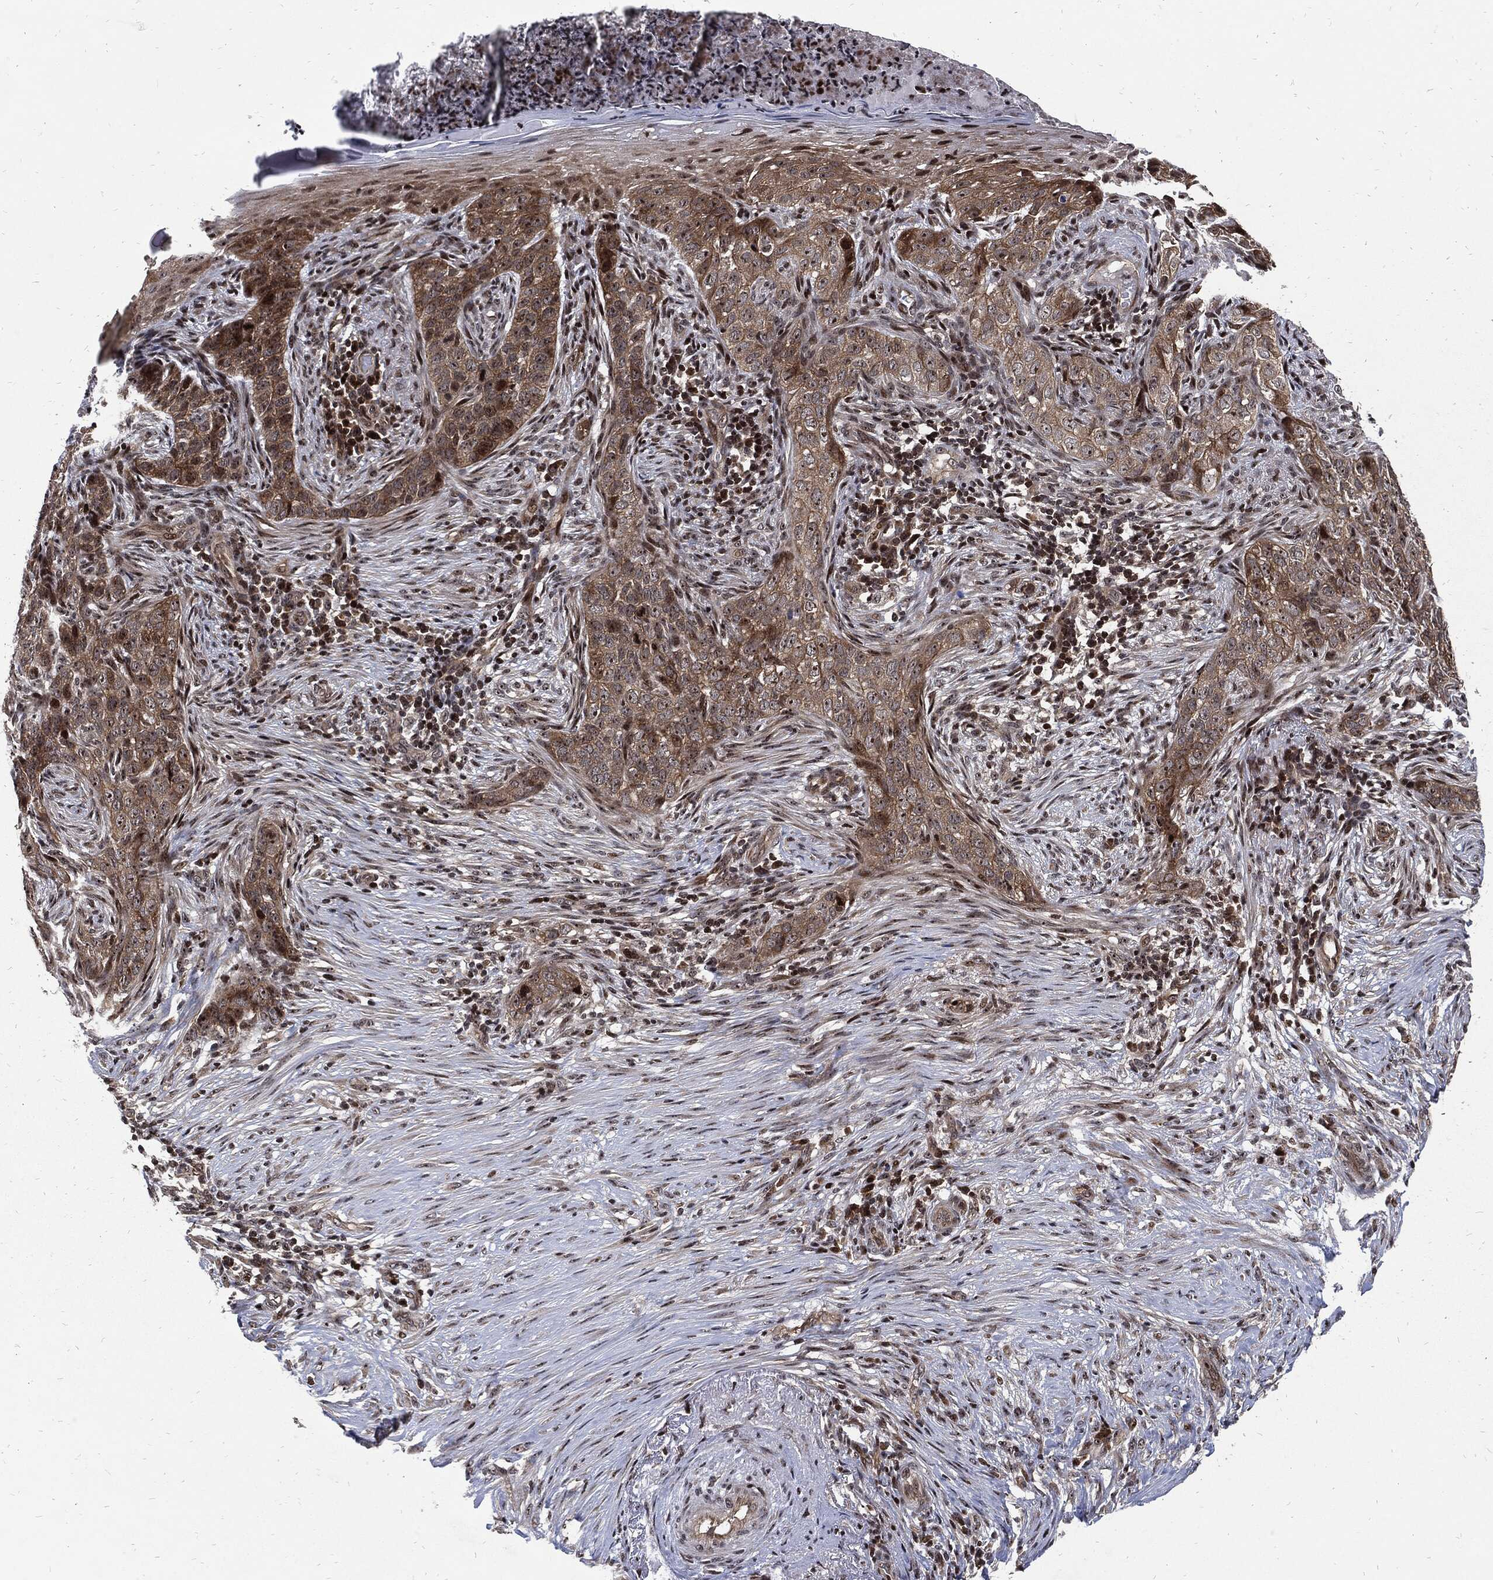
{"staining": {"intensity": "weak", "quantity": ">75%", "location": "cytoplasmic/membranous"}, "tissue": "skin cancer", "cell_type": "Tumor cells", "image_type": "cancer", "snomed": [{"axis": "morphology", "description": "Squamous cell carcinoma, NOS"}, {"axis": "topography", "description": "Skin"}], "caption": "IHC staining of skin cancer (squamous cell carcinoma), which reveals low levels of weak cytoplasmic/membranous expression in about >75% of tumor cells indicating weak cytoplasmic/membranous protein staining. The staining was performed using DAB (brown) for protein detection and nuclei were counterstained in hematoxylin (blue).", "gene": "ZNF775", "patient": {"sex": "male", "age": 88}}